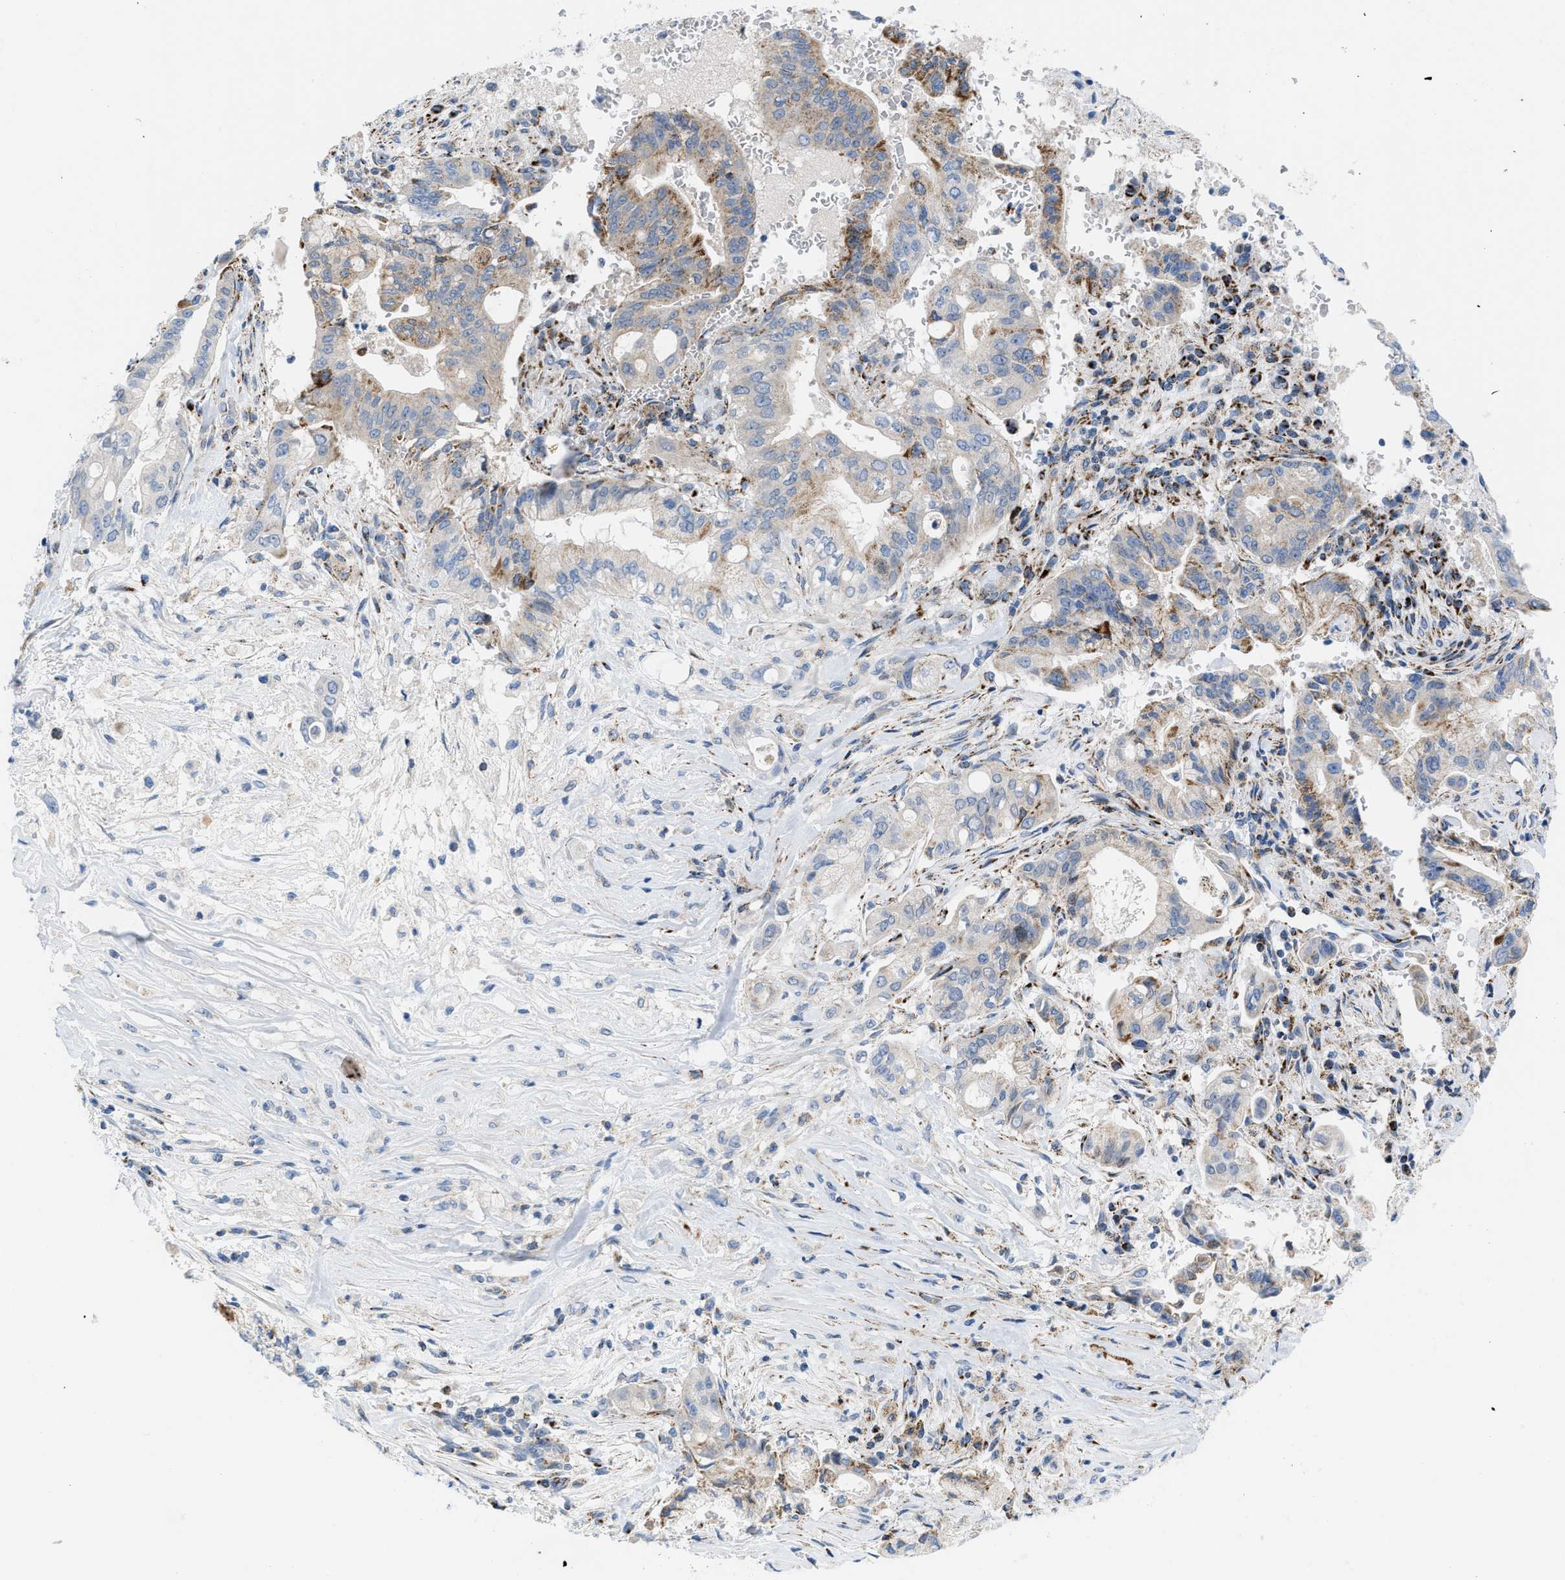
{"staining": {"intensity": "strong", "quantity": "<25%", "location": "cytoplasmic/membranous"}, "tissue": "pancreatic cancer", "cell_type": "Tumor cells", "image_type": "cancer", "snomed": [{"axis": "morphology", "description": "Adenocarcinoma, NOS"}, {"axis": "topography", "description": "Pancreas"}], "caption": "Pancreatic cancer stained with DAB (3,3'-diaminobenzidine) immunohistochemistry (IHC) shows medium levels of strong cytoplasmic/membranous positivity in about <25% of tumor cells. (IHC, brightfield microscopy, high magnification).", "gene": "RBBP9", "patient": {"sex": "female", "age": 73}}